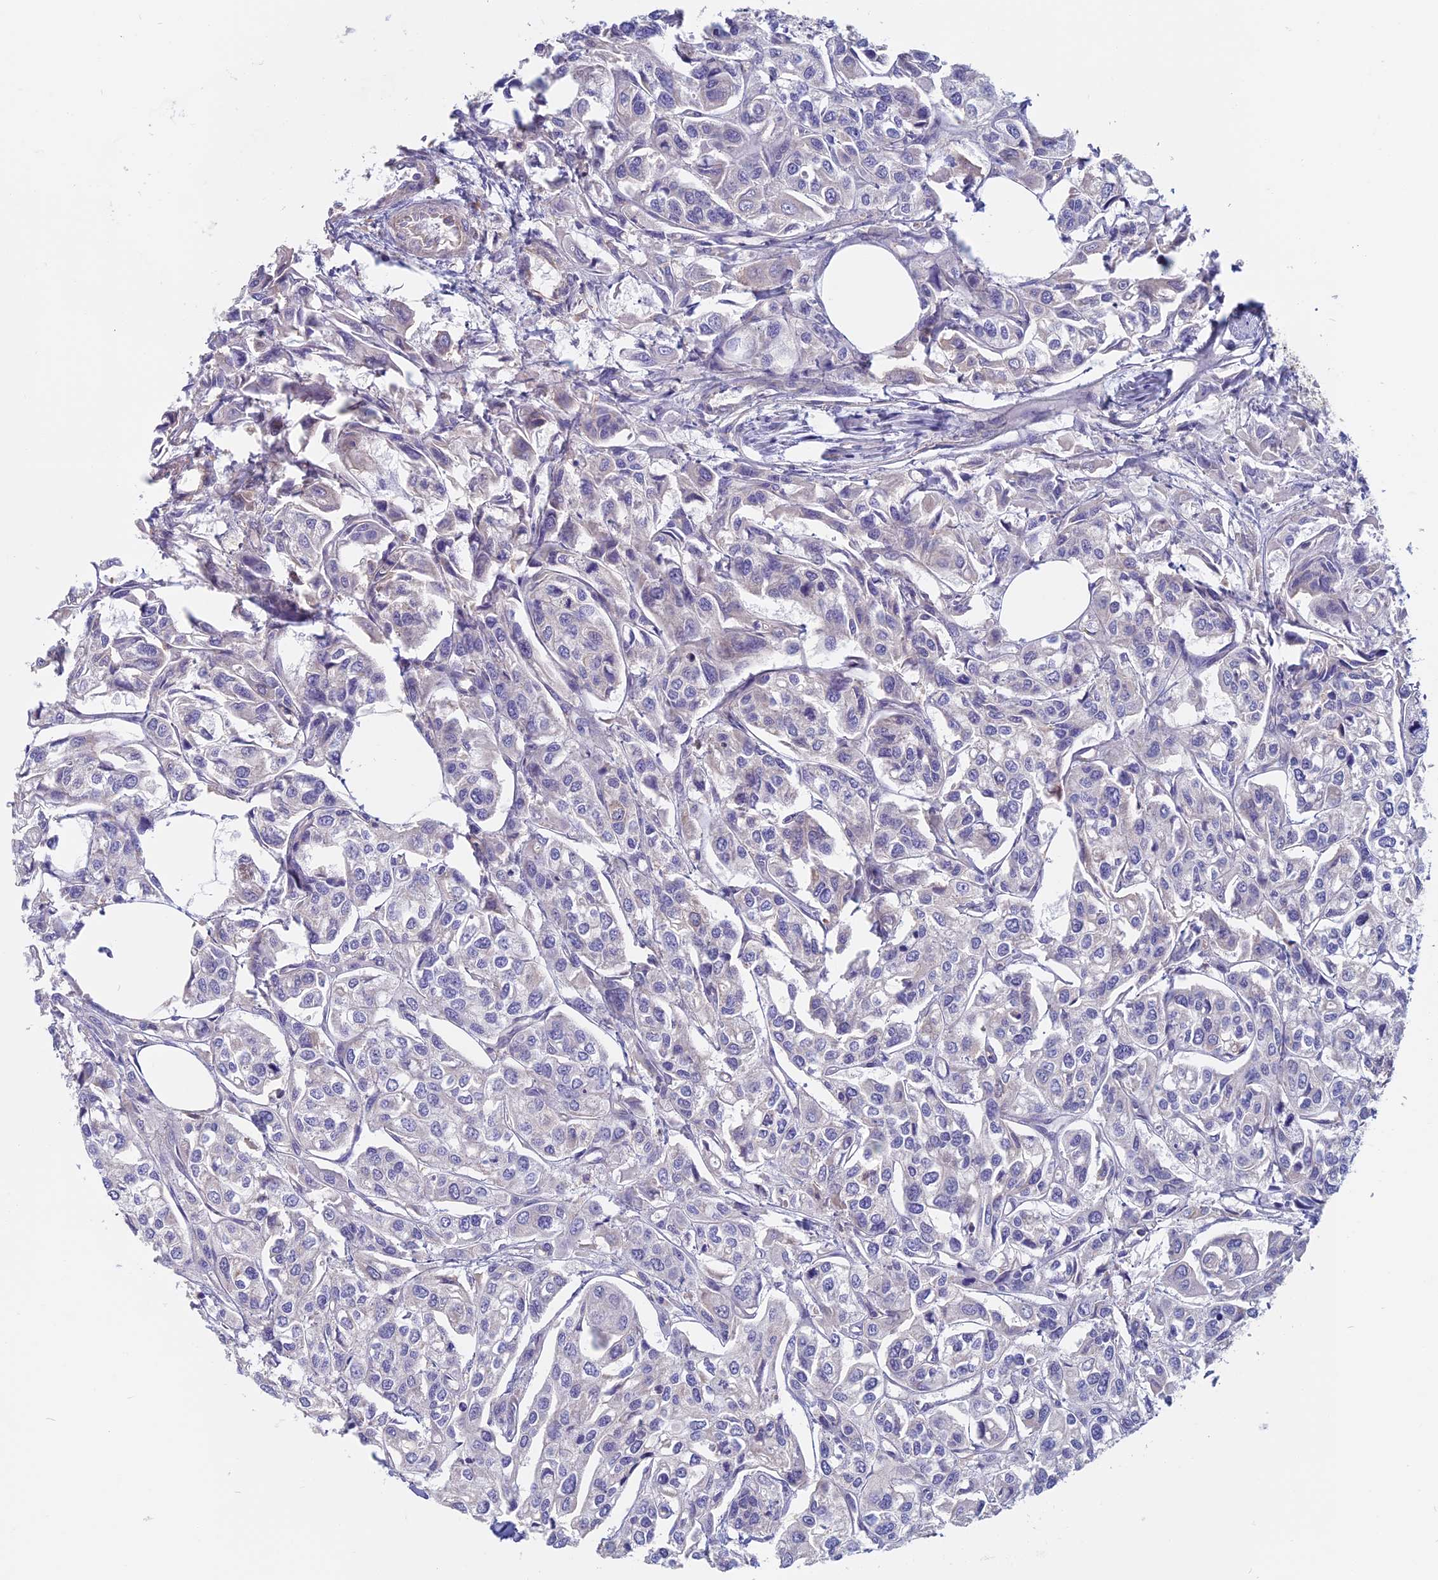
{"staining": {"intensity": "negative", "quantity": "none", "location": "none"}, "tissue": "urothelial cancer", "cell_type": "Tumor cells", "image_type": "cancer", "snomed": [{"axis": "morphology", "description": "Urothelial carcinoma, High grade"}, {"axis": "topography", "description": "Urinary bladder"}], "caption": "The immunohistochemistry (IHC) histopathology image has no significant staining in tumor cells of urothelial carcinoma (high-grade) tissue. (DAB (3,3'-diaminobenzidine) IHC with hematoxylin counter stain).", "gene": "HSD17B8", "patient": {"sex": "male", "age": 67}}